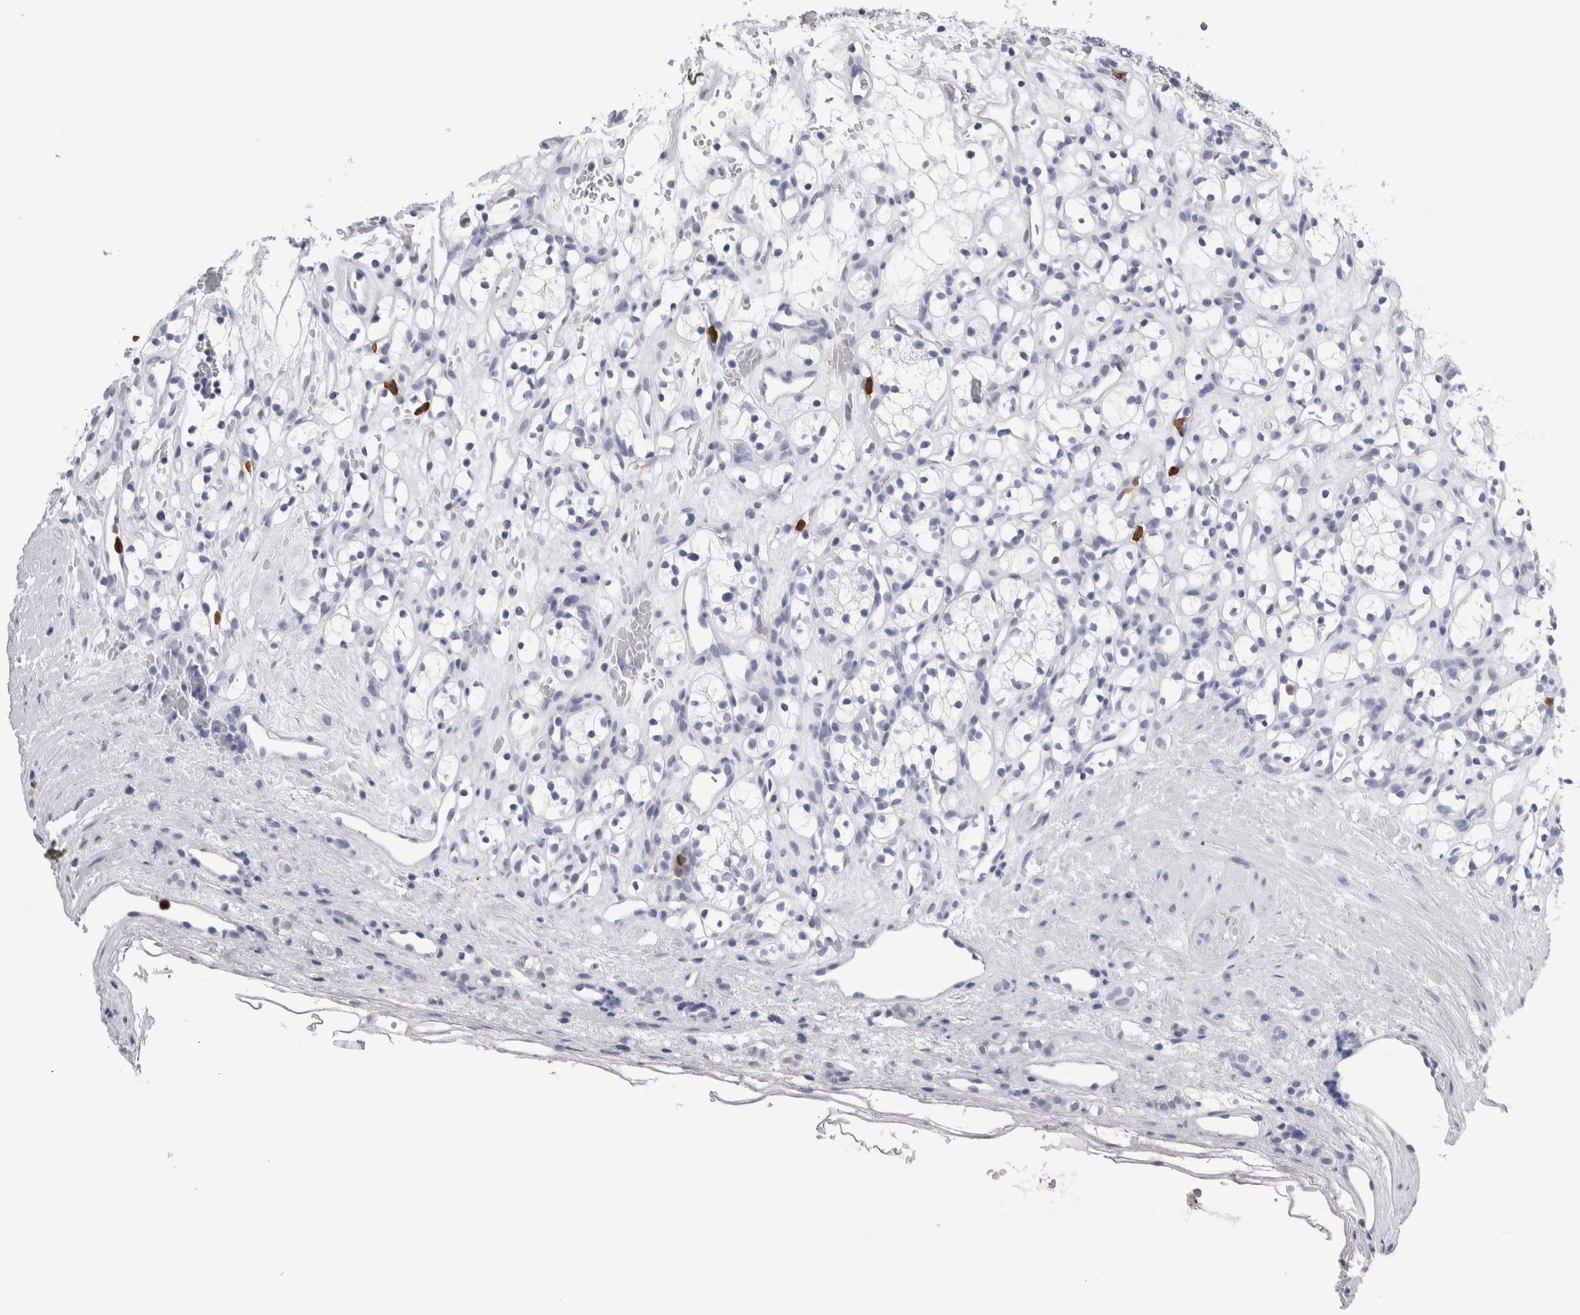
{"staining": {"intensity": "negative", "quantity": "none", "location": "none"}, "tissue": "renal cancer", "cell_type": "Tumor cells", "image_type": "cancer", "snomed": [{"axis": "morphology", "description": "Adenocarcinoma, NOS"}, {"axis": "topography", "description": "Kidney"}], "caption": "High power microscopy micrograph of an immunohistochemistry micrograph of renal cancer (adenocarcinoma), revealing no significant positivity in tumor cells.", "gene": "S100A12", "patient": {"sex": "female", "age": 60}}